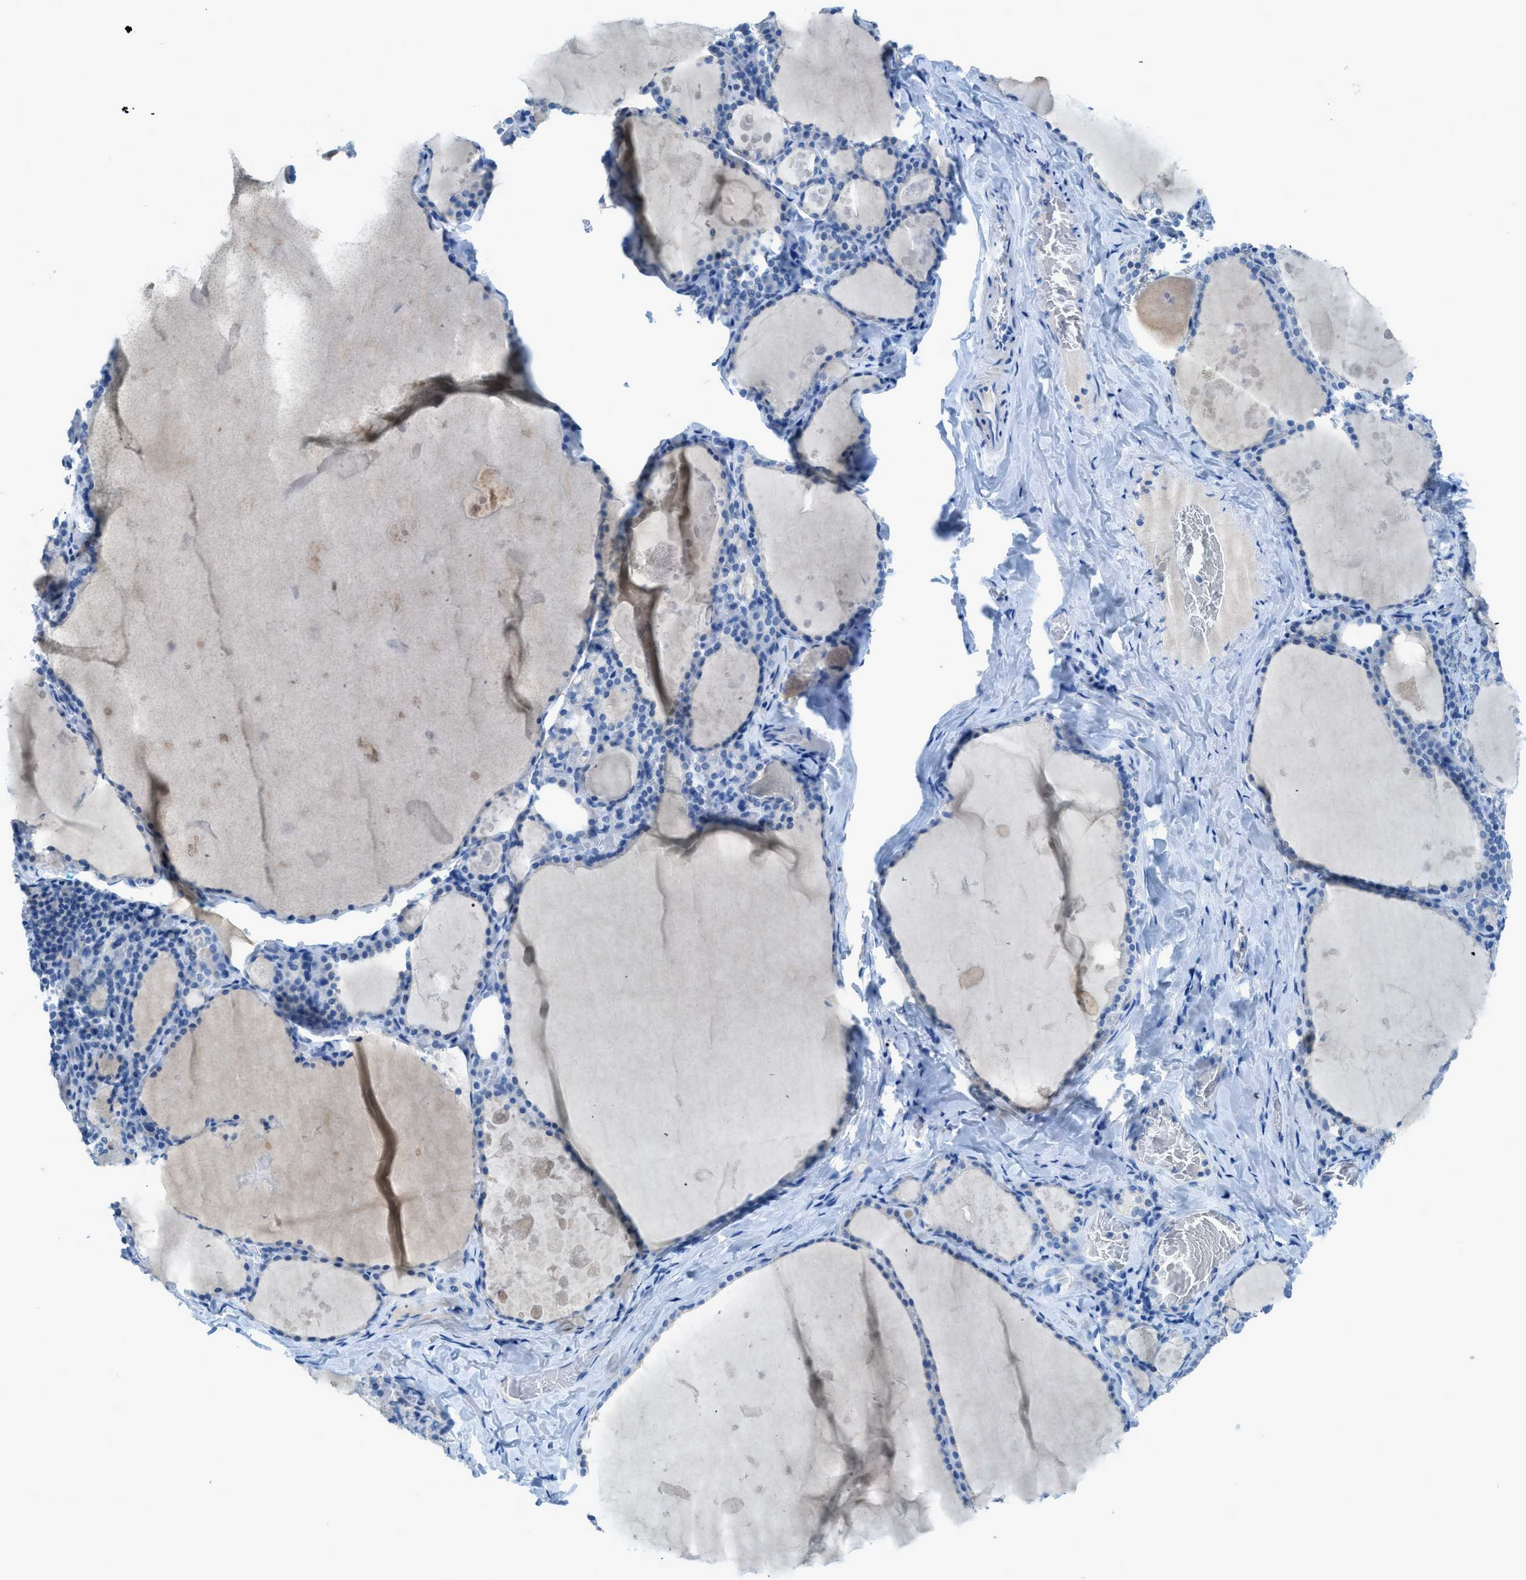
{"staining": {"intensity": "negative", "quantity": "none", "location": "none"}, "tissue": "thyroid gland", "cell_type": "Glandular cells", "image_type": "normal", "snomed": [{"axis": "morphology", "description": "Normal tissue, NOS"}, {"axis": "topography", "description": "Thyroid gland"}], "caption": "The histopathology image reveals no staining of glandular cells in benign thyroid gland. Nuclei are stained in blue.", "gene": "ACAN", "patient": {"sex": "male", "age": 56}}